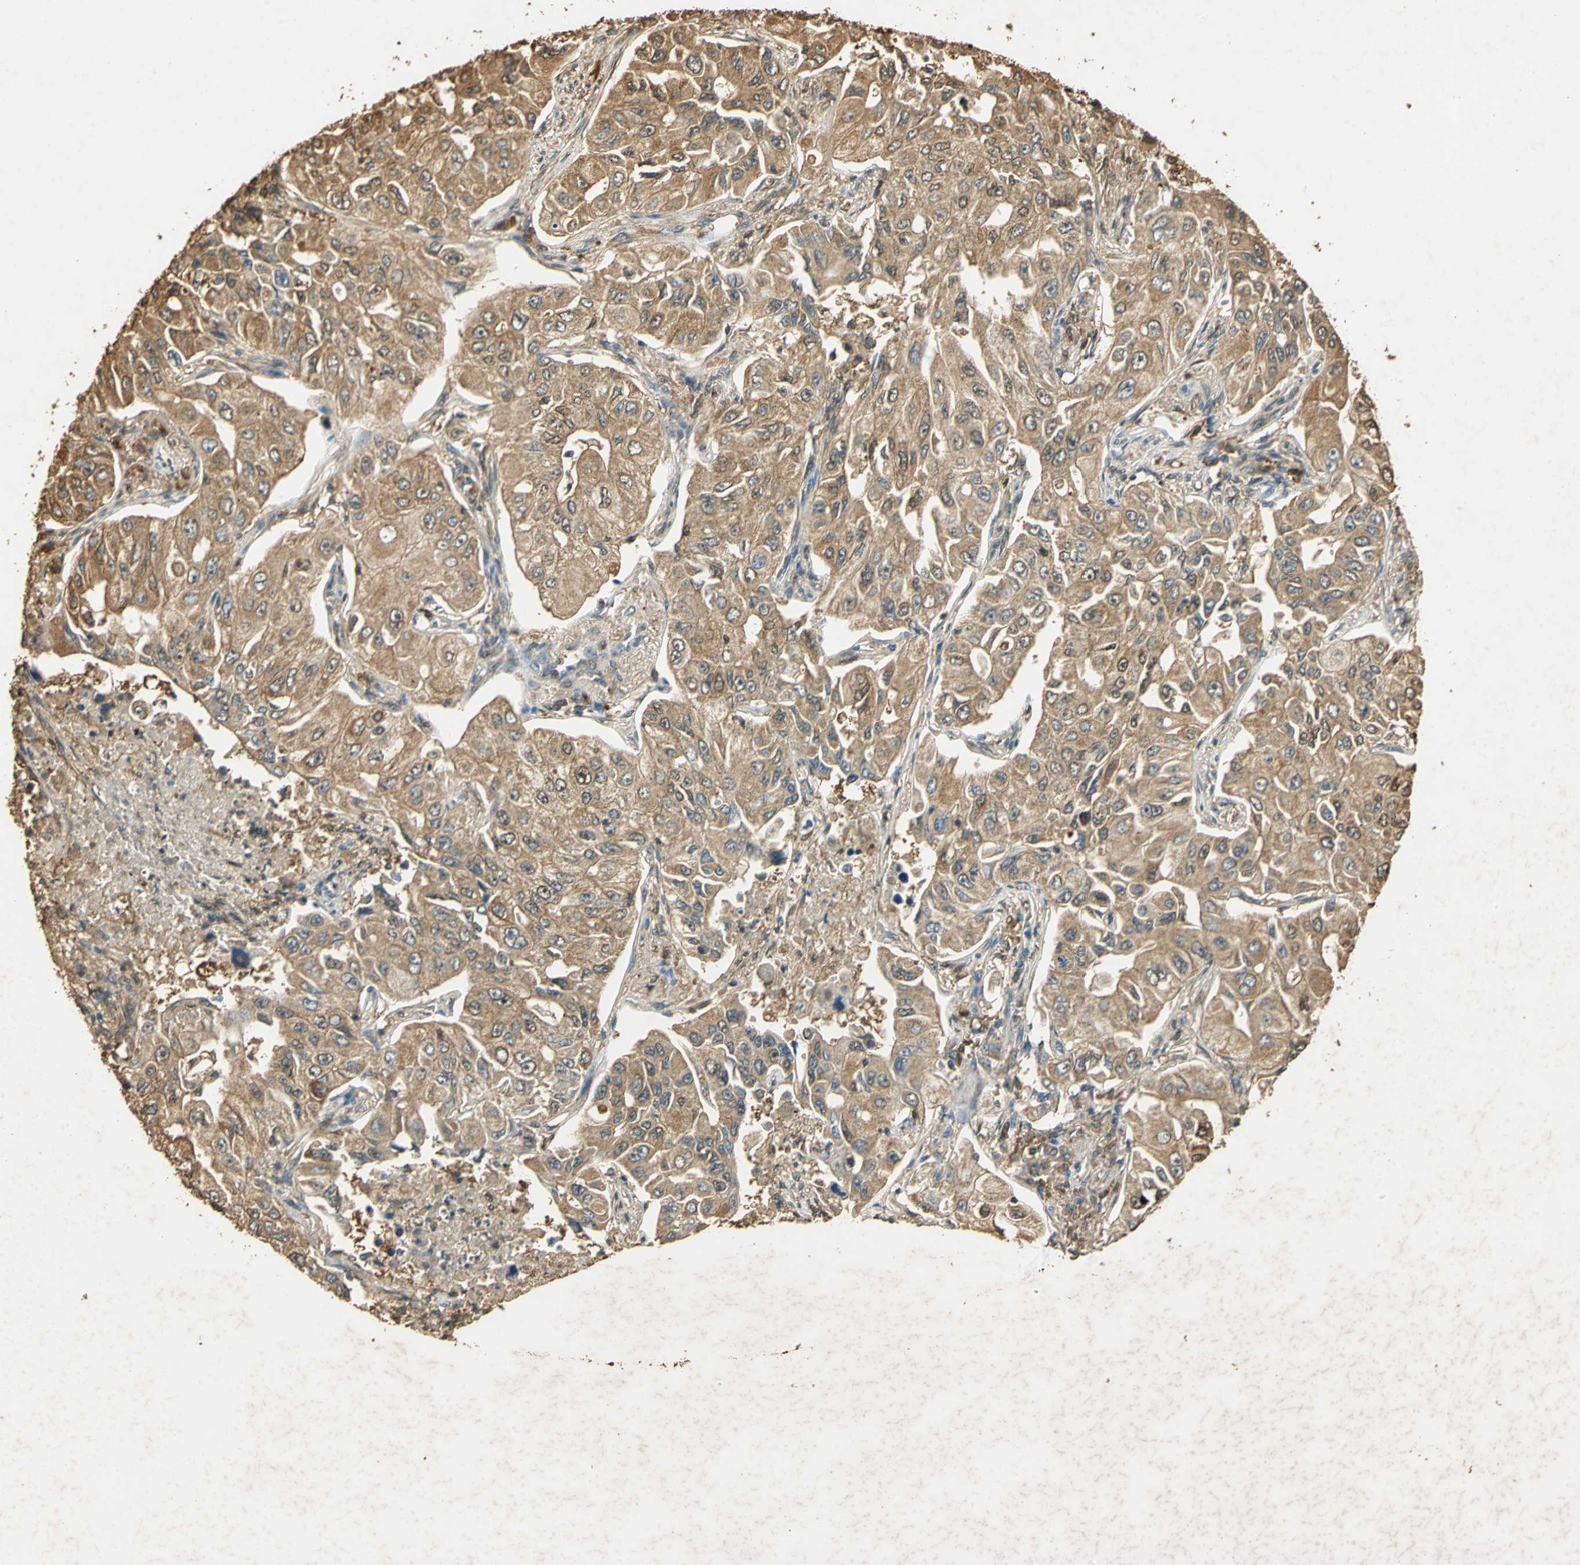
{"staining": {"intensity": "moderate", "quantity": ">75%", "location": "cytoplasmic/membranous"}, "tissue": "lung cancer", "cell_type": "Tumor cells", "image_type": "cancer", "snomed": [{"axis": "morphology", "description": "Adenocarcinoma, NOS"}, {"axis": "topography", "description": "Lung"}], "caption": "Protein analysis of adenocarcinoma (lung) tissue shows moderate cytoplasmic/membranous positivity in approximately >75% of tumor cells. The staining is performed using DAB brown chromogen to label protein expression. The nuclei are counter-stained blue using hematoxylin.", "gene": "GAPDH", "patient": {"sex": "male", "age": 84}}